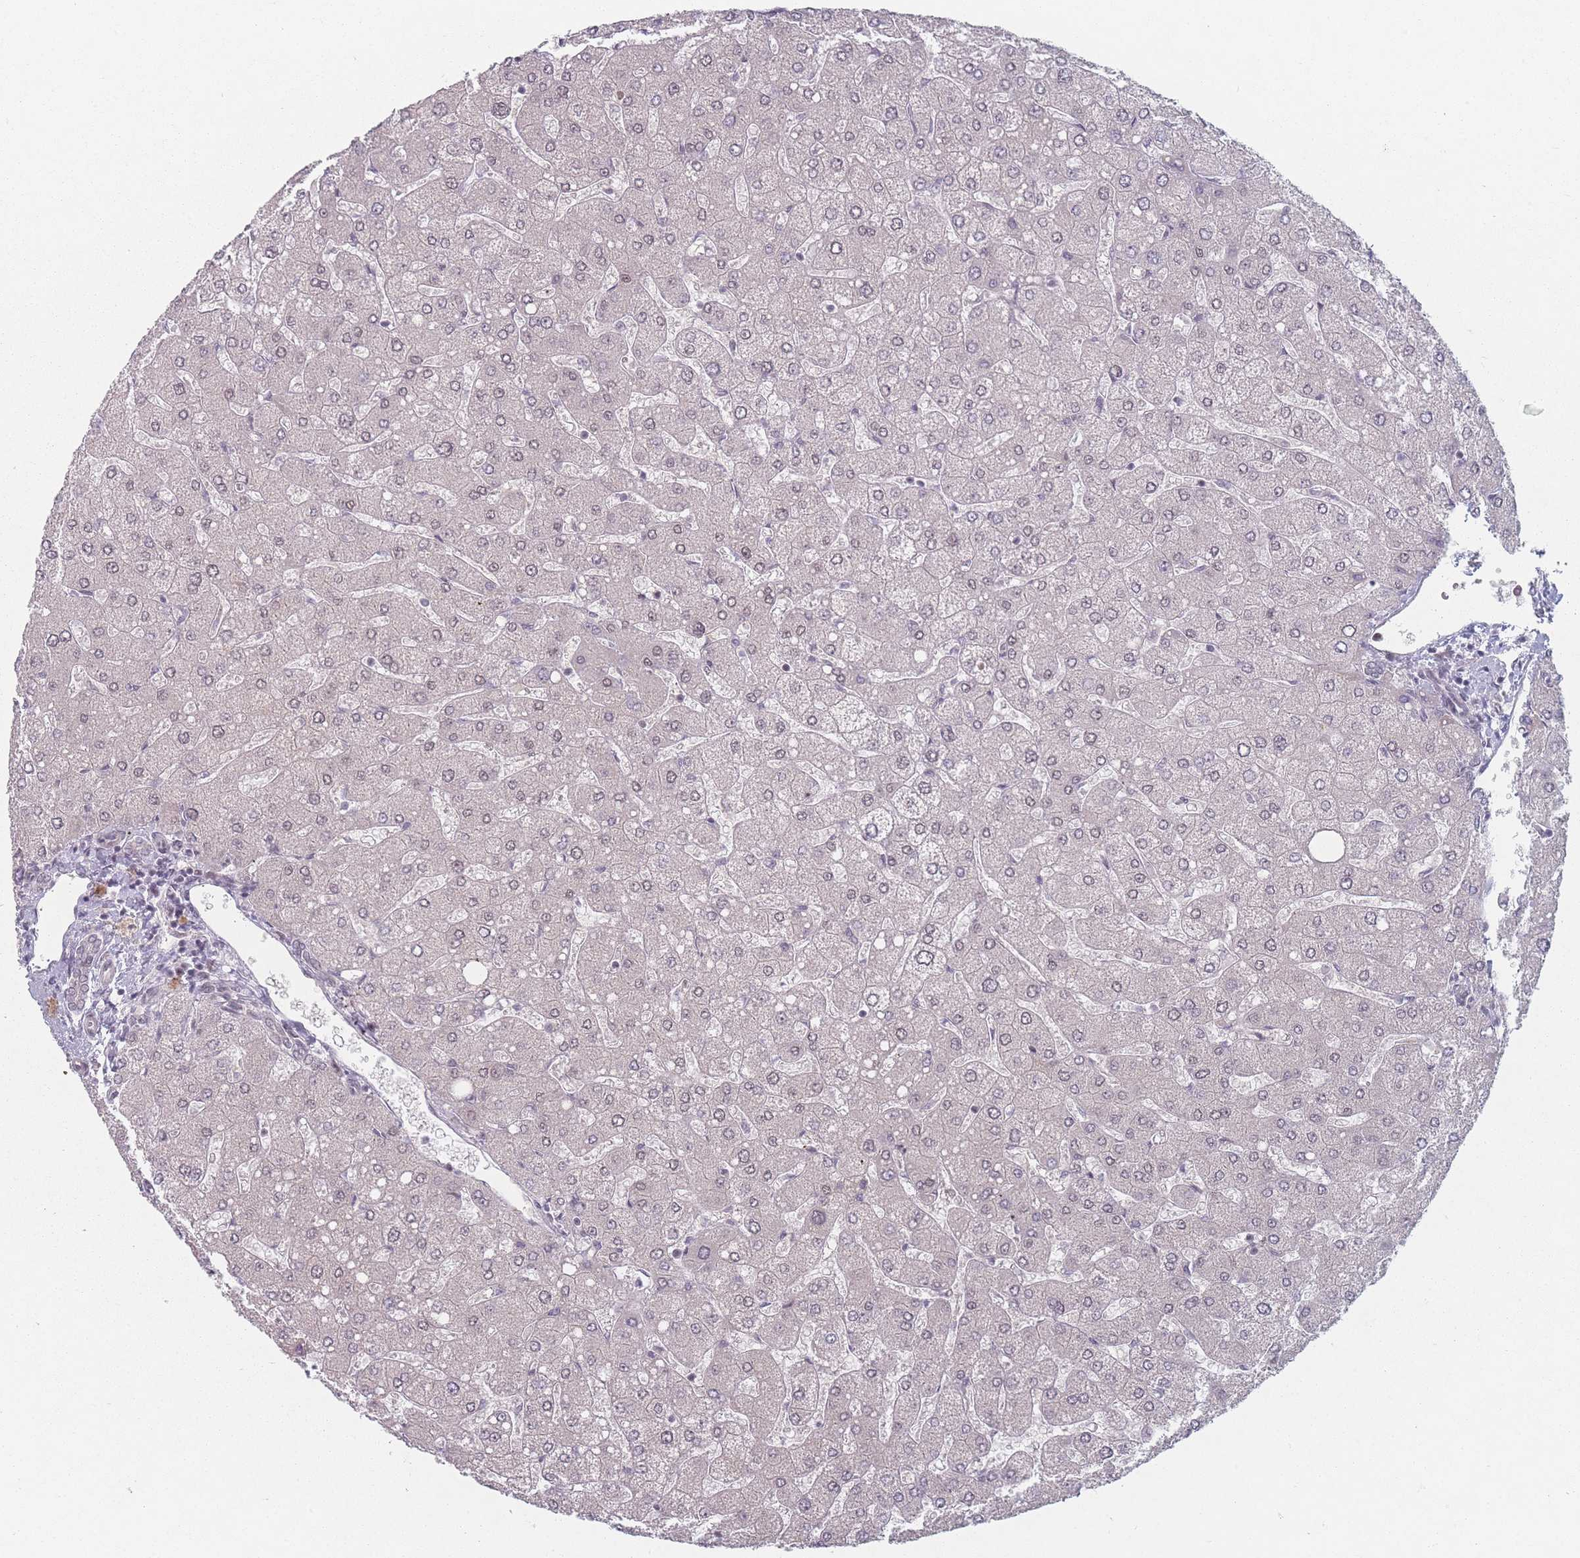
{"staining": {"intensity": "negative", "quantity": "none", "location": "none"}, "tissue": "liver", "cell_type": "Cholangiocytes", "image_type": "normal", "snomed": [{"axis": "morphology", "description": "Normal tissue, NOS"}, {"axis": "topography", "description": "Liver"}], "caption": "High magnification brightfield microscopy of normal liver stained with DAB (brown) and counterstained with hematoxylin (blue): cholangiocytes show no significant expression.", "gene": "ZC3H14", "patient": {"sex": "male", "age": 55}}